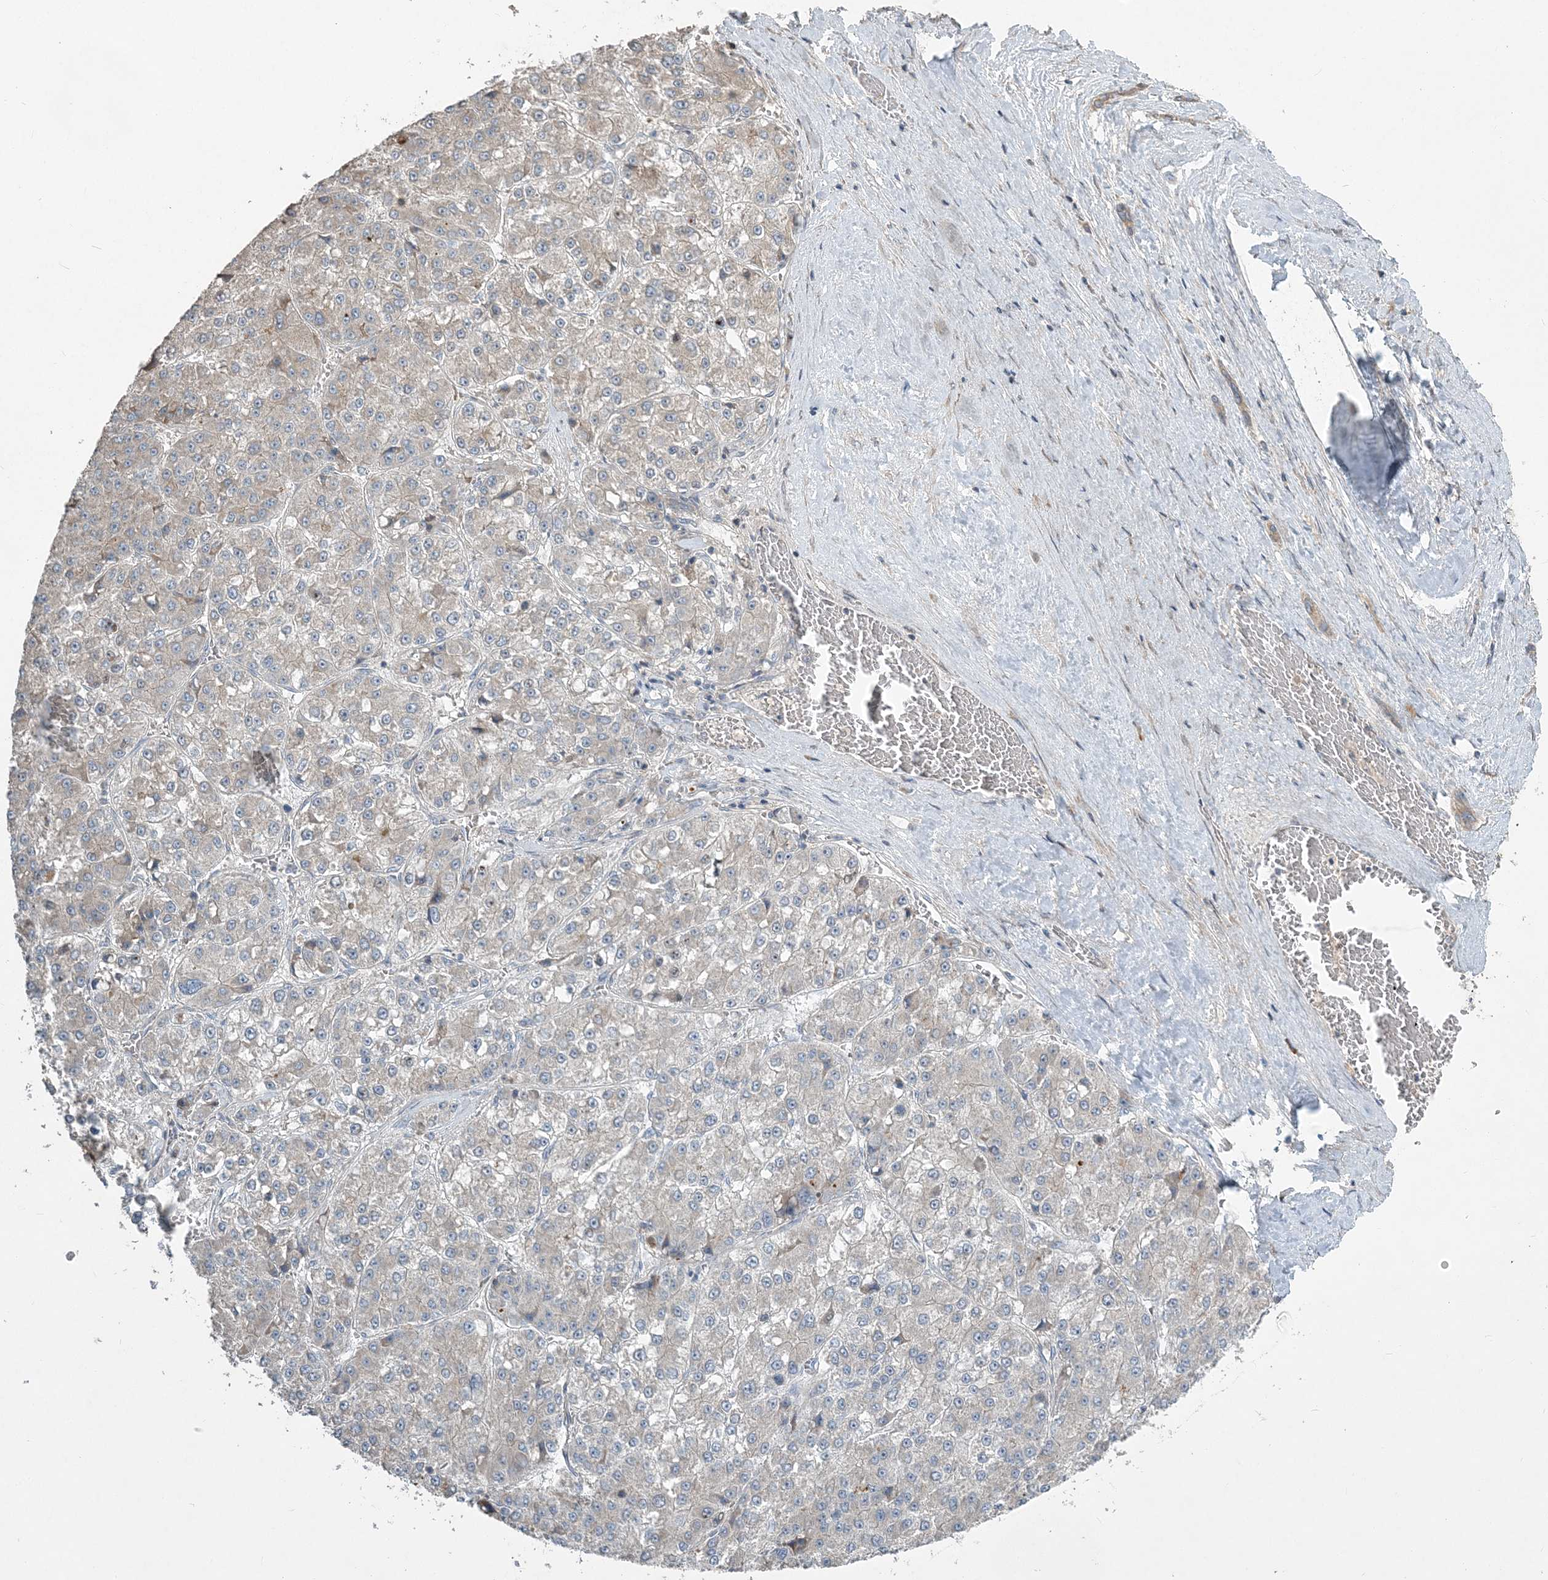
{"staining": {"intensity": "weak", "quantity": "<25%", "location": "cytoplasmic/membranous"}, "tissue": "liver cancer", "cell_type": "Tumor cells", "image_type": "cancer", "snomed": [{"axis": "morphology", "description": "Carcinoma, Hepatocellular, NOS"}, {"axis": "topography", "description": "Liver"}], "caption": "Hepatocellular carcinoma (liver) was stained to show a protein in brown. There is no significant staining in tumor cells. The staining is performed using DAB (3,3'-diaminobenzidine) brown chromogen with nuclei counter-stained in using hematoxylin.", "gene": "SLC4A10", "patient": {"sex": "female", "age": 73}}